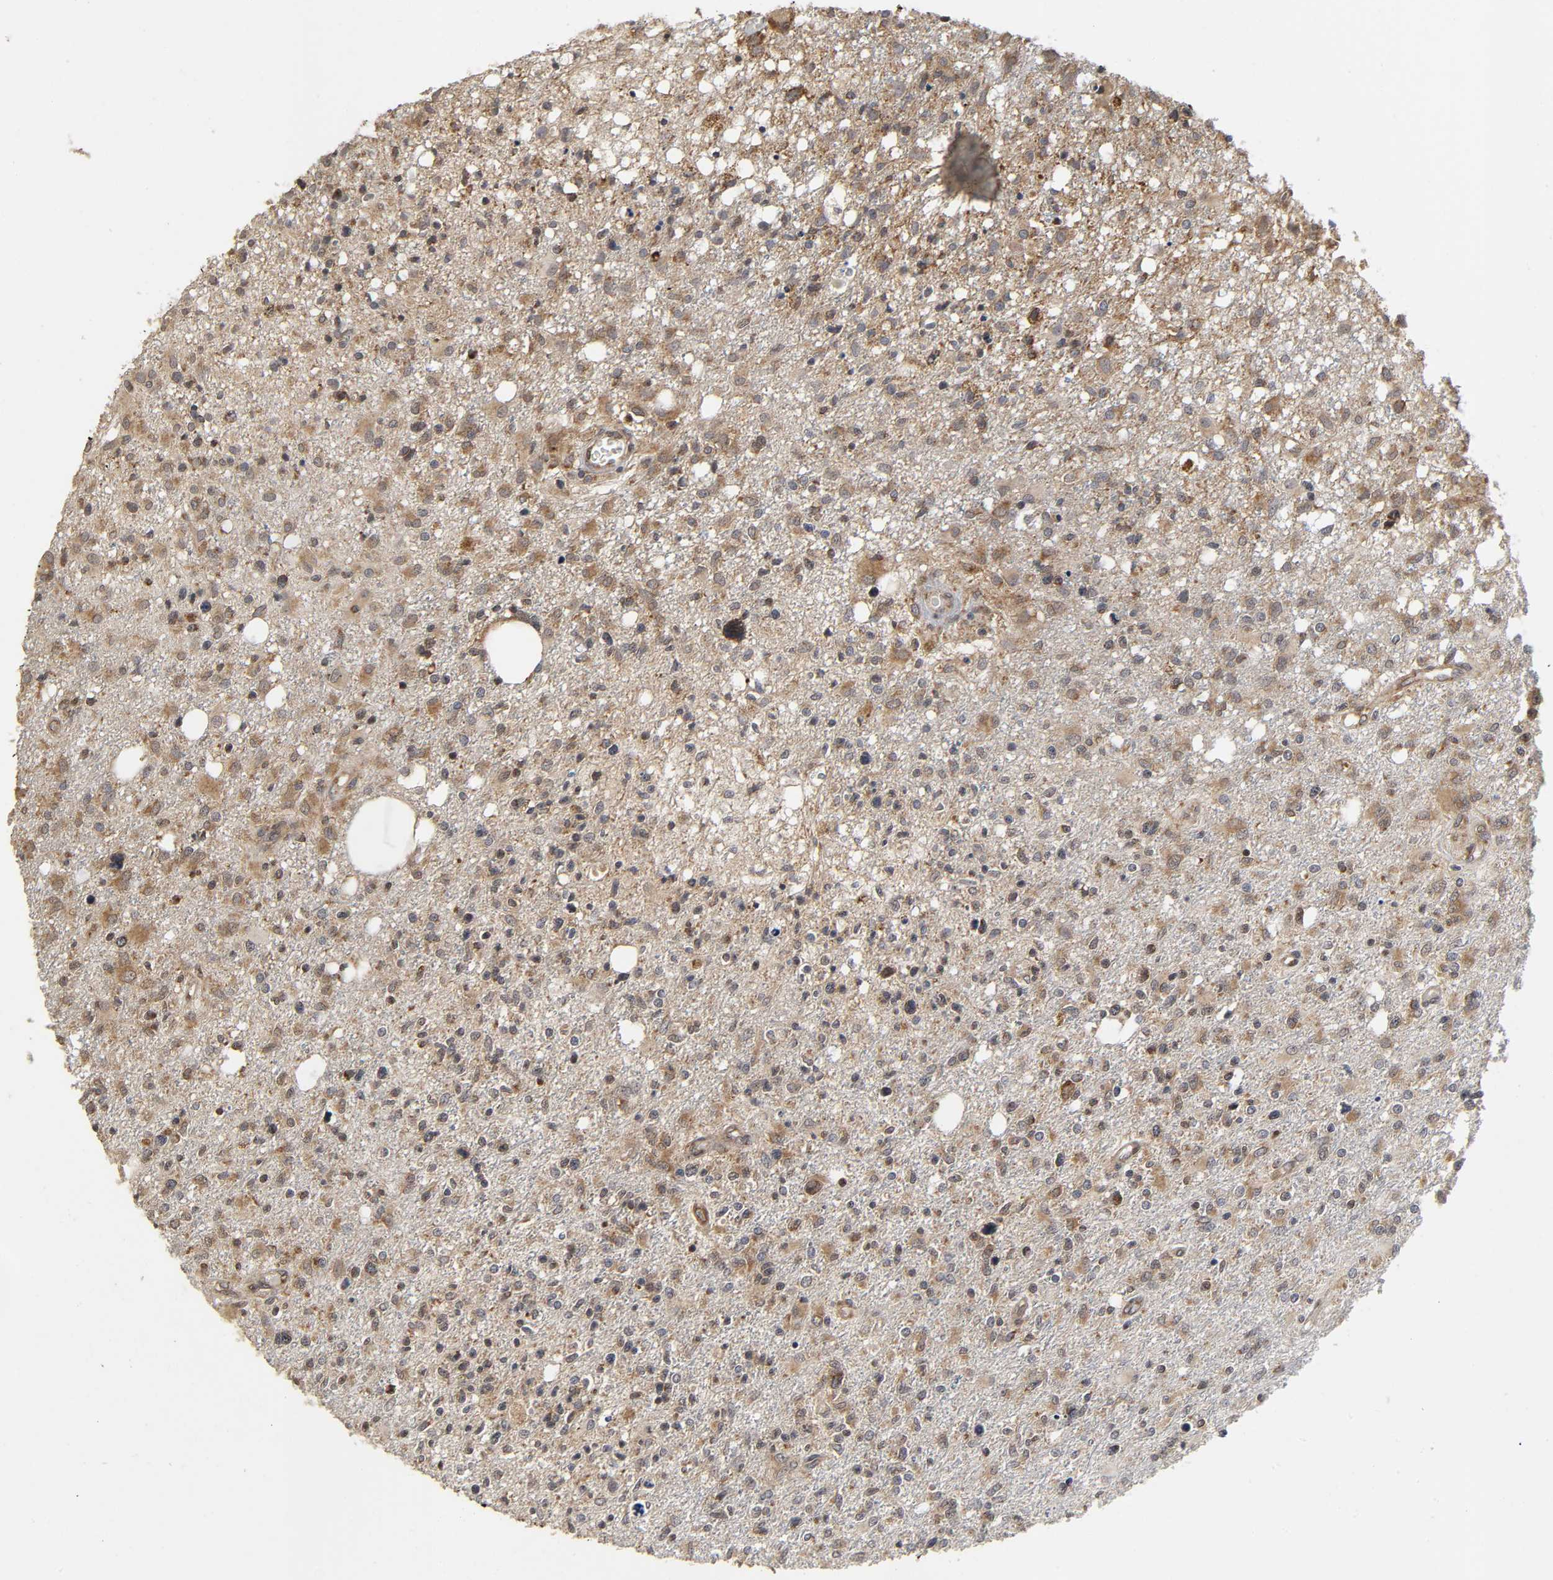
{"staining": {"intensity": "moderate", "quantity": ">75%", "location": "cytoplasmic/membranous"}, "tissue": "glioma", "cell_type": "Tumor cells", "image_type": "cancer", "snomed": [{"axis": "morphology", "description": "Glioma, malignant, High grade"}, {"axis": "topography", "description": "Cerebral cortex"}], "caption": "Immunohistochemistry (DAB) staining of malignant glioma (high-grade) shows moderate cytoplasmic/membranous protein positivity in approximately >75% of tumor cells.", "gene": "SLC30A9", "patient": {"sex": "male", "age": 76}}